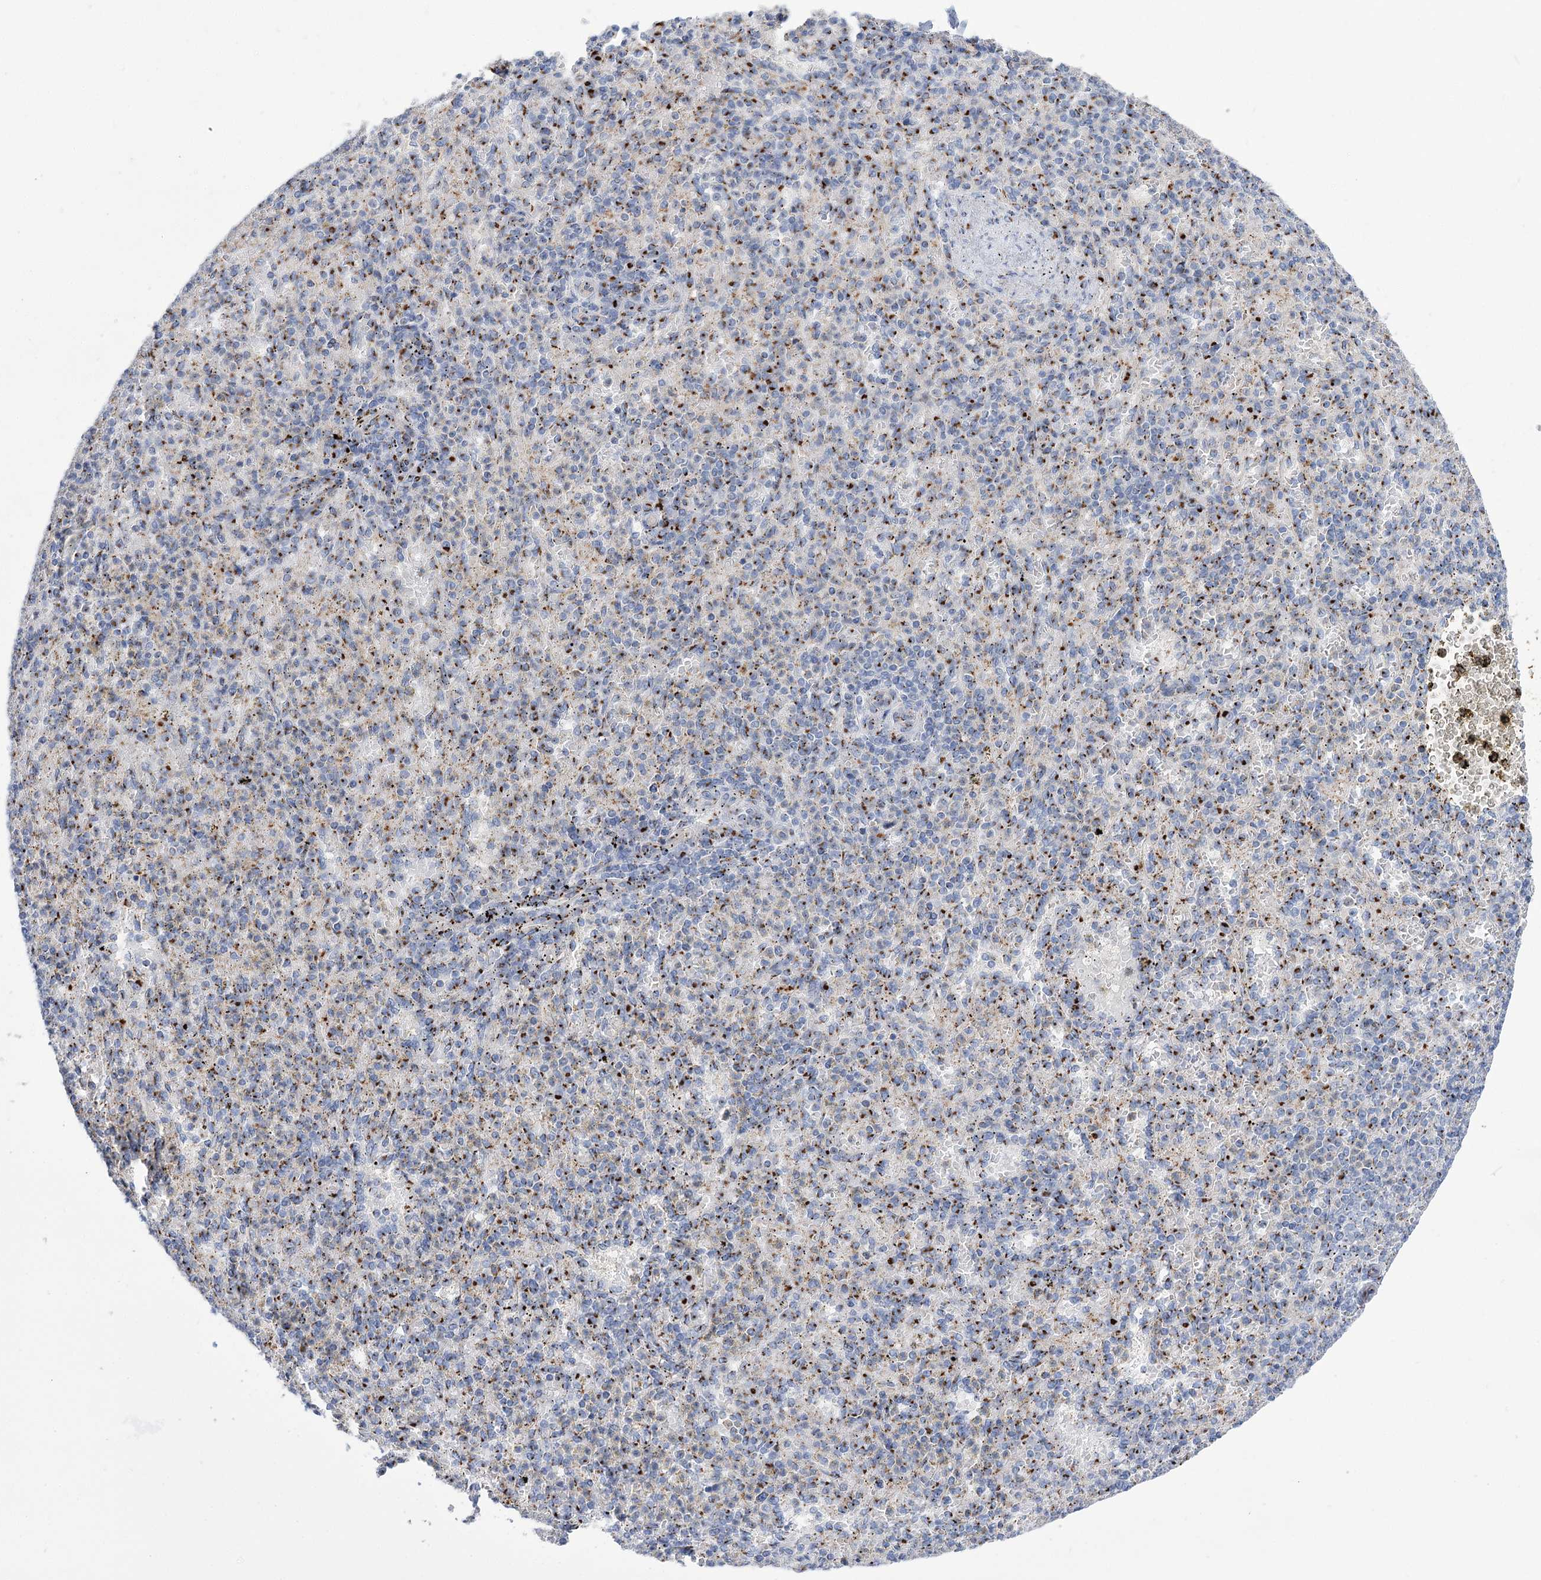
{"staining": {"intensity": "moderate", "quantity": "25%-75%", "location": "cytoplasmic/membranous"}, "tissue": "spleen", "cell_type": "Cells in red pulp", "image_type": "normal", "snomed": [{"axis": "morphology", "description": "Normal tissue, NOS"}, {"axis": "topography", "description": "Spleen"}], "caption": "Immunohistochemistry histopathology image of normal spleen stained for a protein (brown), which displays medium levels of moderate cytoplasmic/membranous expression in approximately 25%-75% of cells in red pulp.", "gene": "TMEM165", "patient": {"sex": "female", "age": 74}}